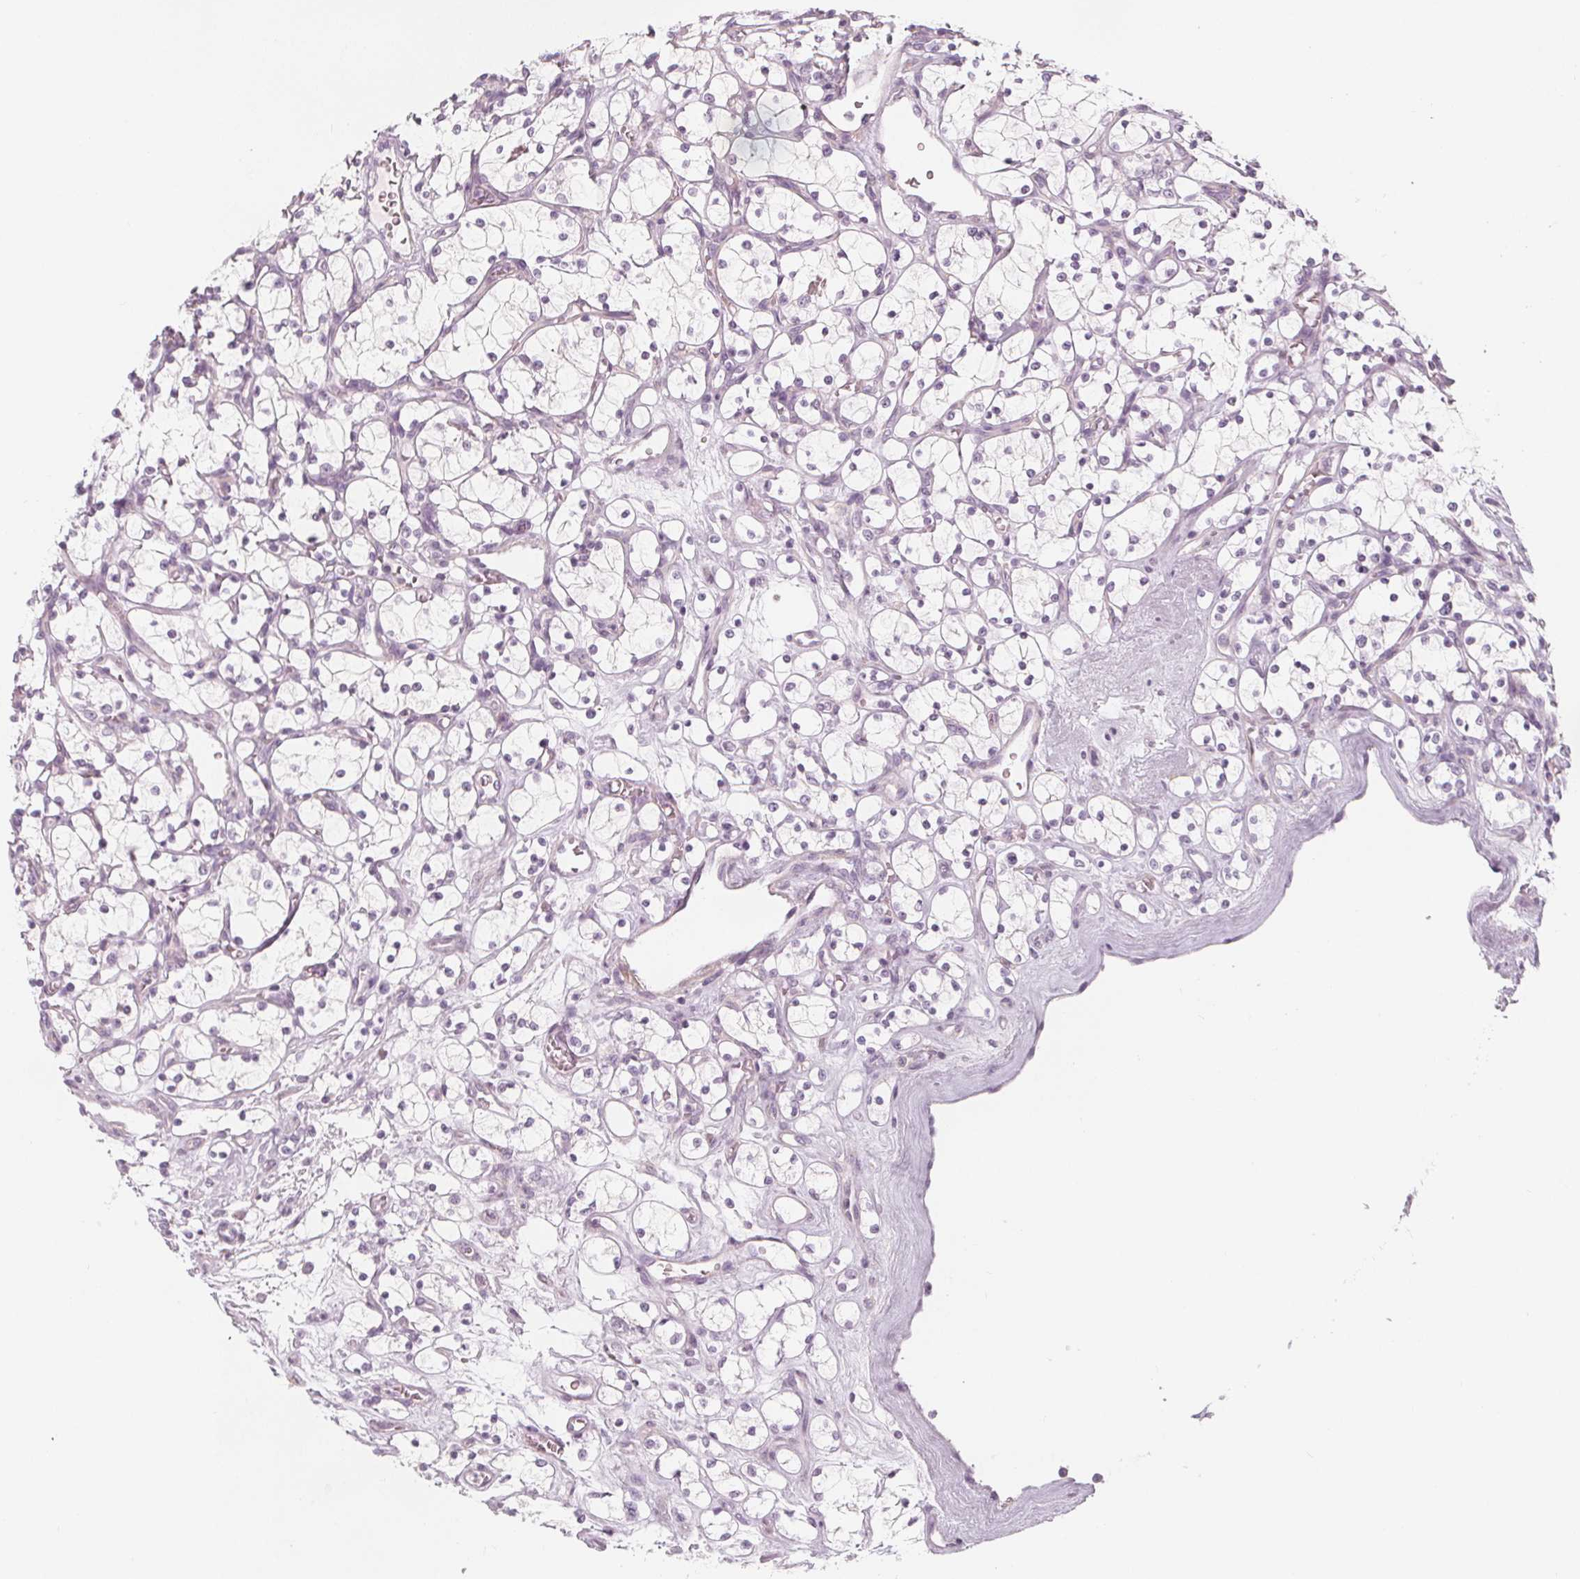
{"staining": {"intensity": "negative", "quantity": "none", "location": "none"}, "tissue": "renal cancer", "cell_type": "Tumor cells", "image_type": "cancer", "snomed": [{"axis": "morphology", "description": "Adenocarcinoma, NOS"}, {"axis": "topography", "description": "Kidney"}], "caption": "Tumor cells show no significant protein expression in renal cancer (adenocarcinoma). Nuclei are stained in blue.", "gene": "MAP1A", "patient": {"sex": "female", "age": 69}}